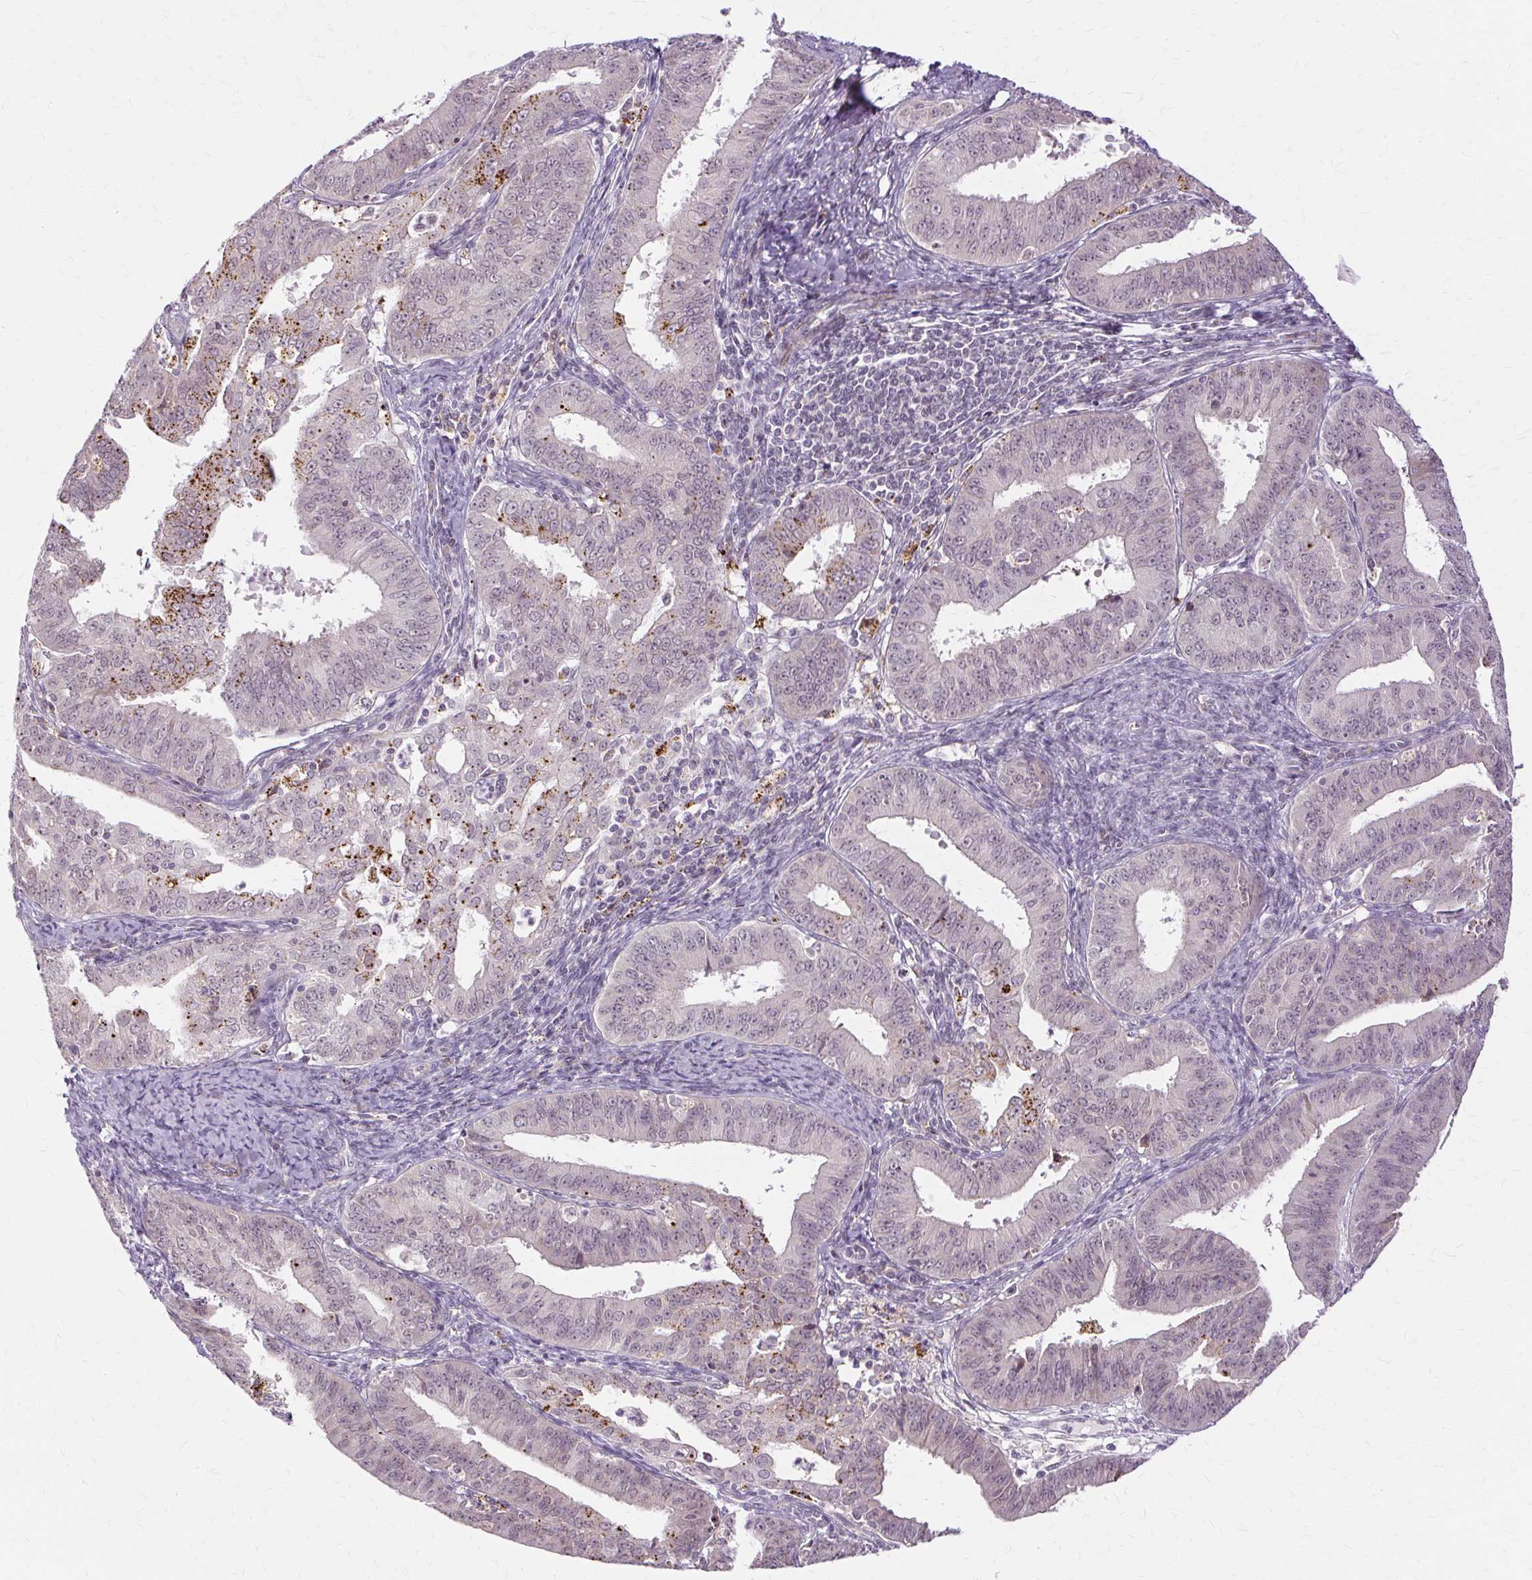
{"staining": {"intensity": "moderate", "quantity": "<25%", "location": "cytoplasmic/membranous"}, "tissue": "endometrial cancer", "cell_type": "Tumor cells", "image_type": "cancer", "snomed": [{"axis": "morphology", "description": "Adenocarcinoma, NOS"}, {"axis": "topography", "description": "Endometrium"}], "caption": "High-magnification brightfield microscopy of endometrial cancer (adenocarcinoma) stained with DAB (3,3'-diaminobenzidine) (brown) and counterstained with hematoxylin (blue). tumor cells exhibit moderate cytoplasmic/membranous staining is seen in about<25% of cells.", "gene": "MMACHC", "patient": {"sex": "female", "age": 73}}